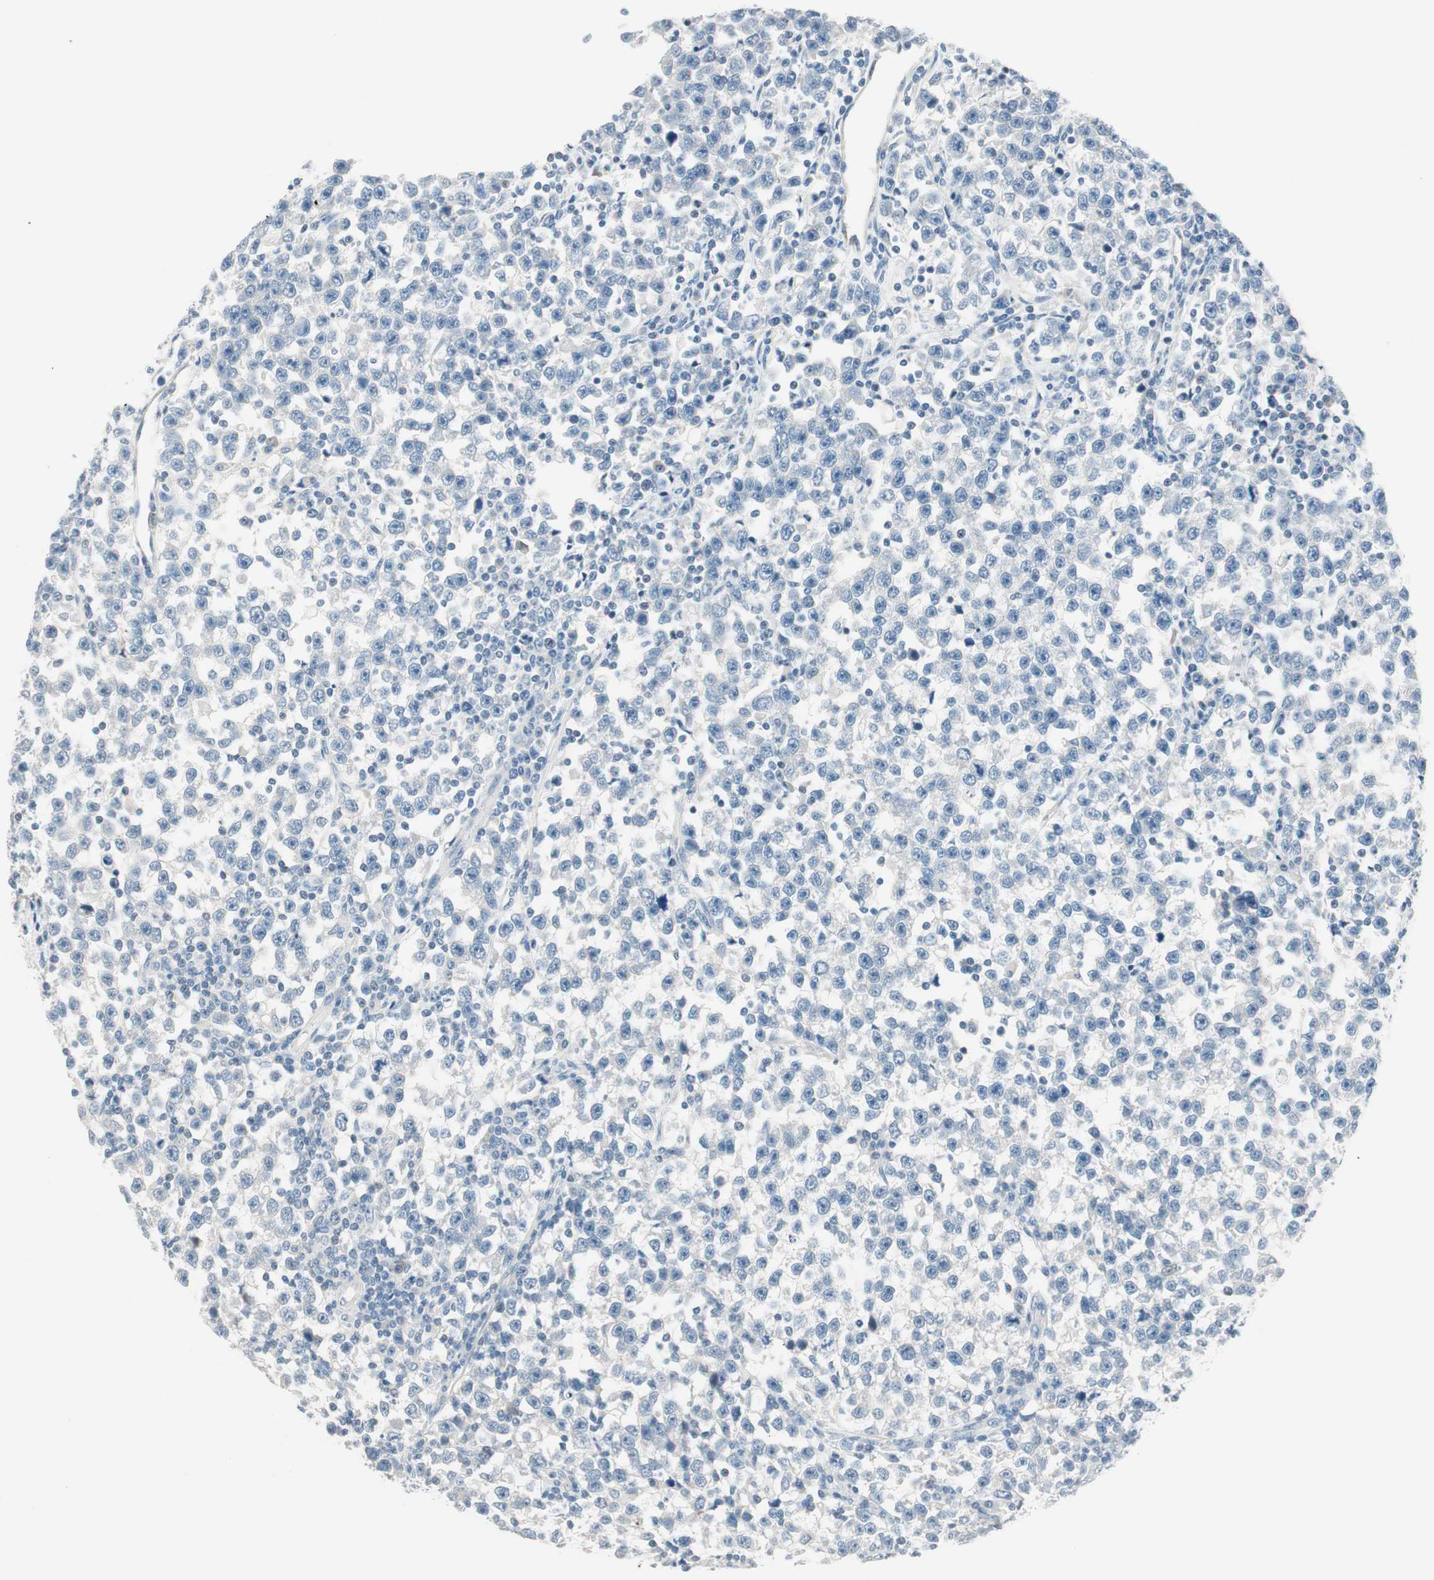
{"staining": {"intensity": "negative", "quantity": "none", "location": "none"}, "tissue": "testis cancer", "cell_type": "Tumor cells", "image_type": "cancer", "snomed": [{"axis": "morphology", "description": "Seminoma, NOS"}, {"axis": "topography", "description": "Testis"}], "caption": "Immunohistochemistry of testis cancer exhibits no positivity in tumor cells. Nuclei are stained in blue.", "gene": "GNAO1", "patient": {"sex": "male", "age": 43}}